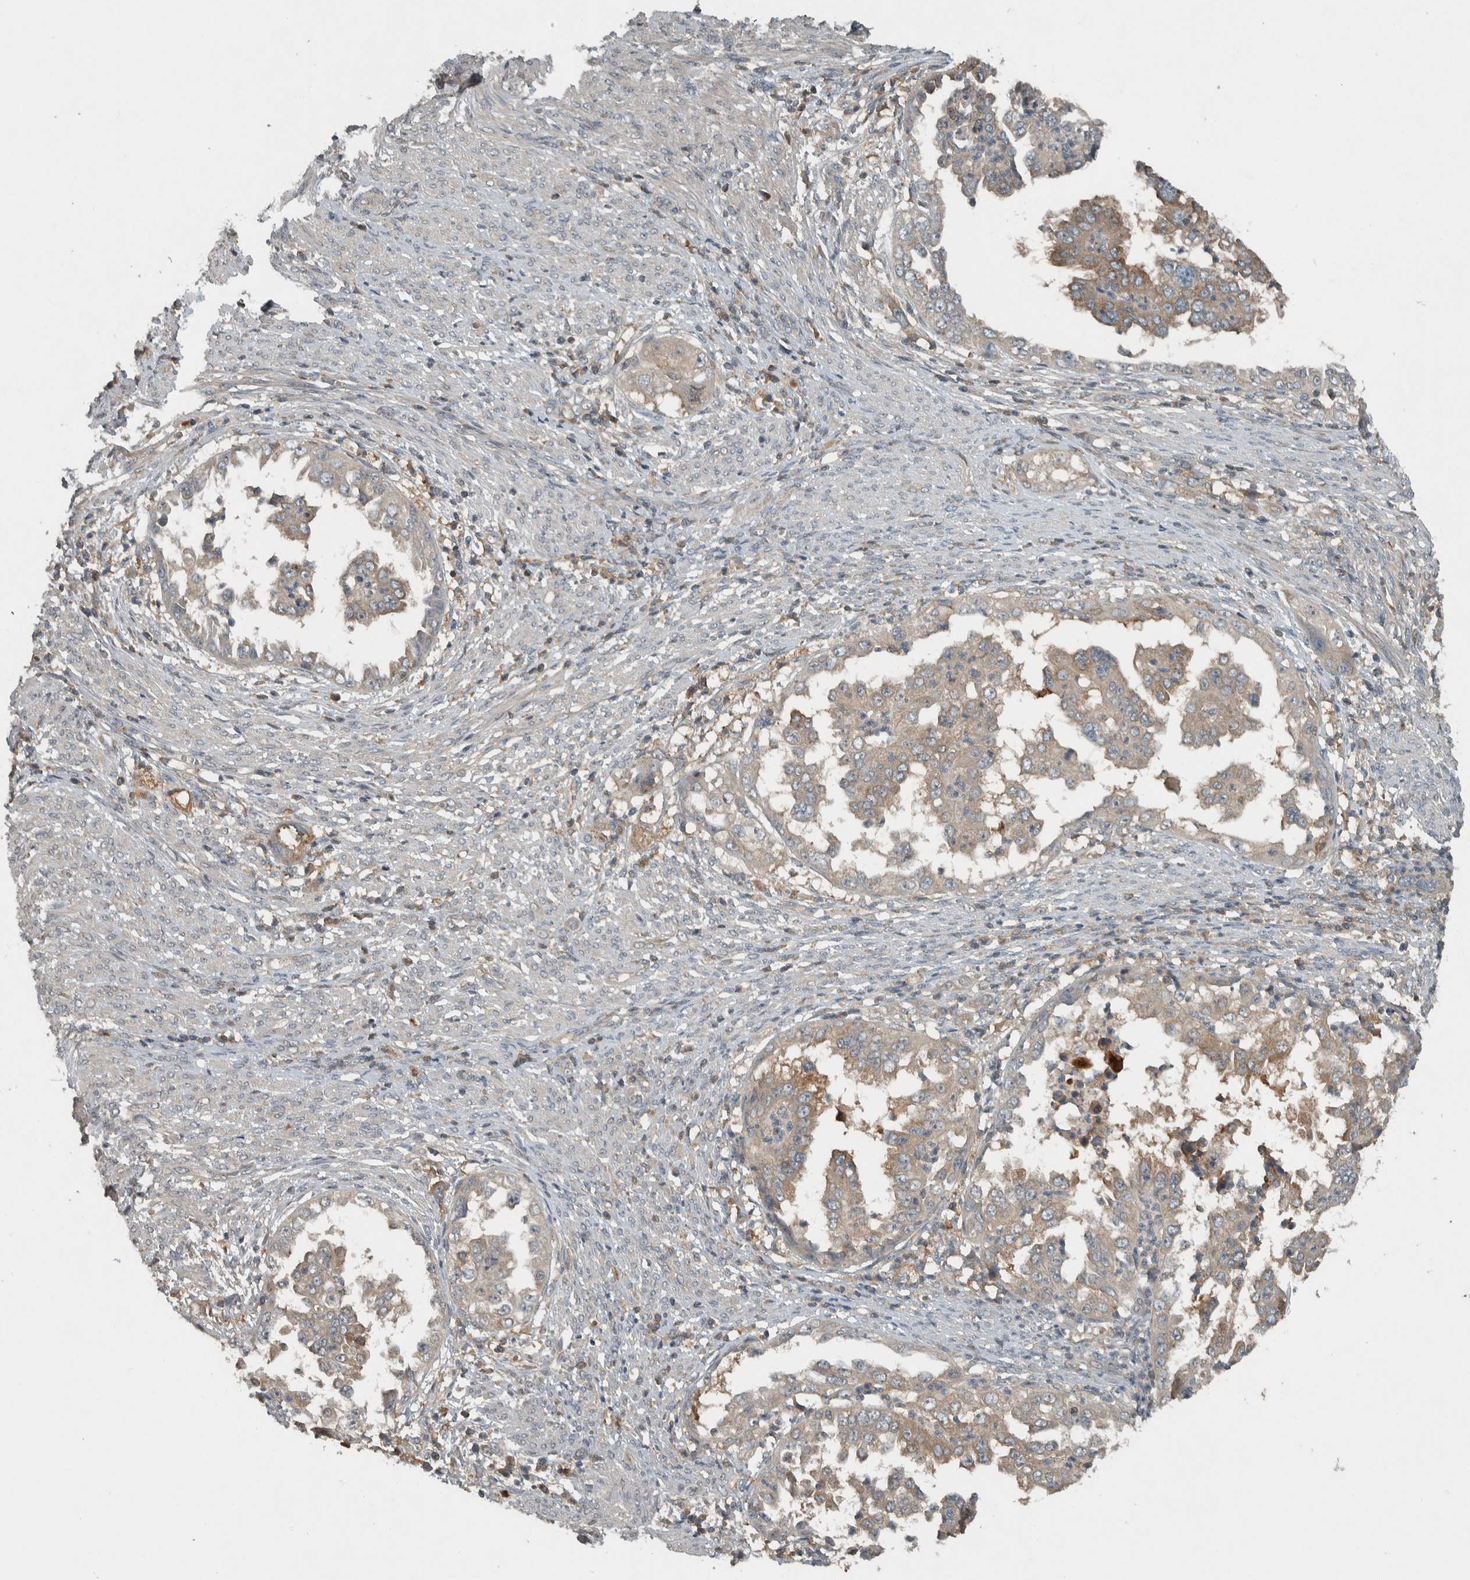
{"staining": {"intensity": "weak", "quantity": "<25%", "location": "cytoplasmic/membranous"}, "tissue": "endometrial cancer", "cell_type": "Tumor cells", "image_type": "cancer", "snomed": [{"axis": "morphology", "description": "Adenocarcinoma, NOS"}, {"axis": "topography", "description": "Endometrium"}], "caption": "IHC histopathology image of neoplastic tissue: endometrial cancer (adenocarcinoma) stained with DAB (3,3'-diaminobenzidine) reveals no significant protein expression in tumor cells. The staining is performed using DAB brown chromogen with nuclei counter-stained in using hematoxylin.", "gene": "CLCN2", "patient": {"sex": "female", "age": 85}}